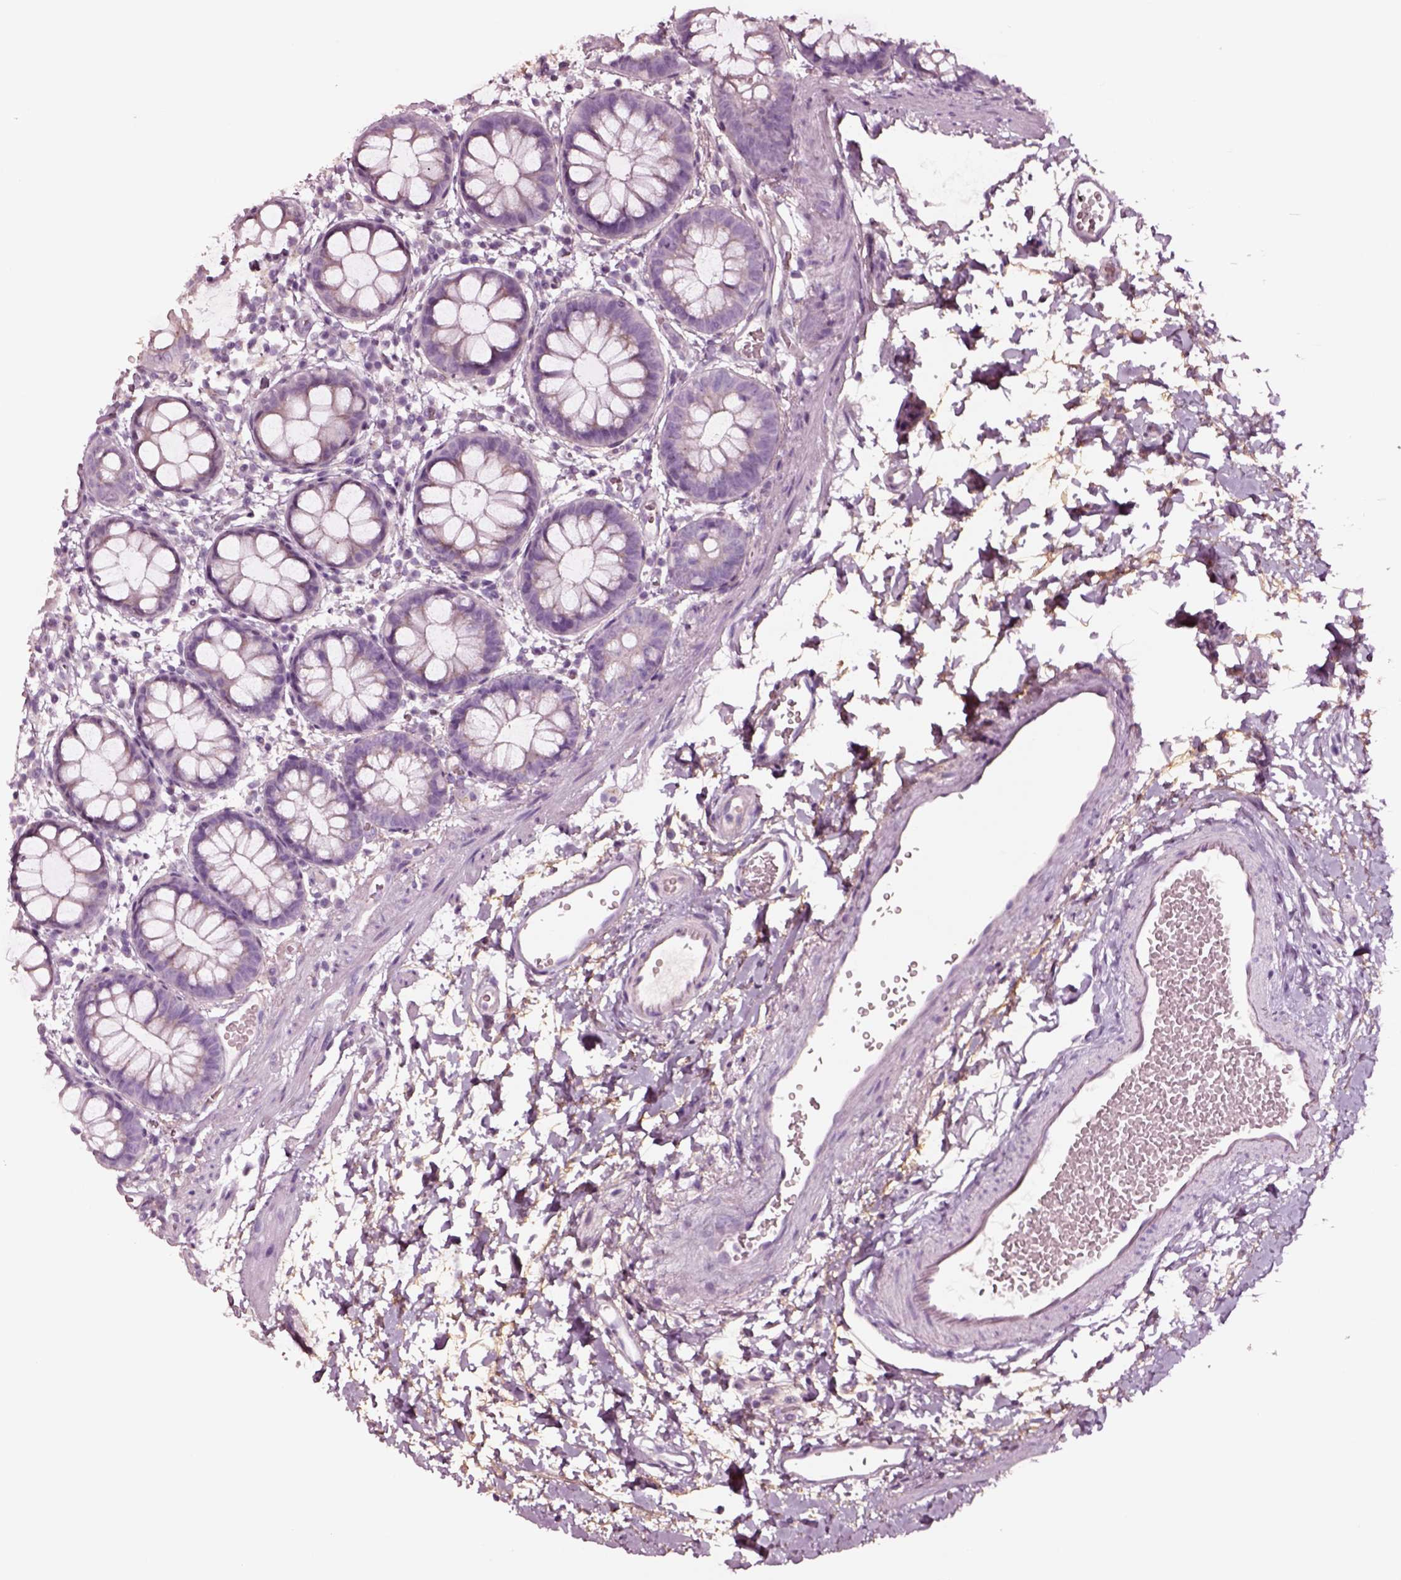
{"staining": {"intensity": "negative", "quantity": "none", "location": "none"}, "tissue": "rectum", "cell_type": "Glandular cells", "image_type": "normal", "snomed": [{"axis": "morphology", "description": "Normal tissue, NOS"}, {"axis": "topography", "description": "Rectum"}], "caption": "IHC image of normal human rectum stained for a protein (brown), which demonstrates no staining in glandular cells. (Stains: DAB IHC with hematoxylin counter stain, Microscopy: brightfield microscopy at high magnification).", "gene": "NMRK2", "patient": {"sex": "male", "age": 57}}